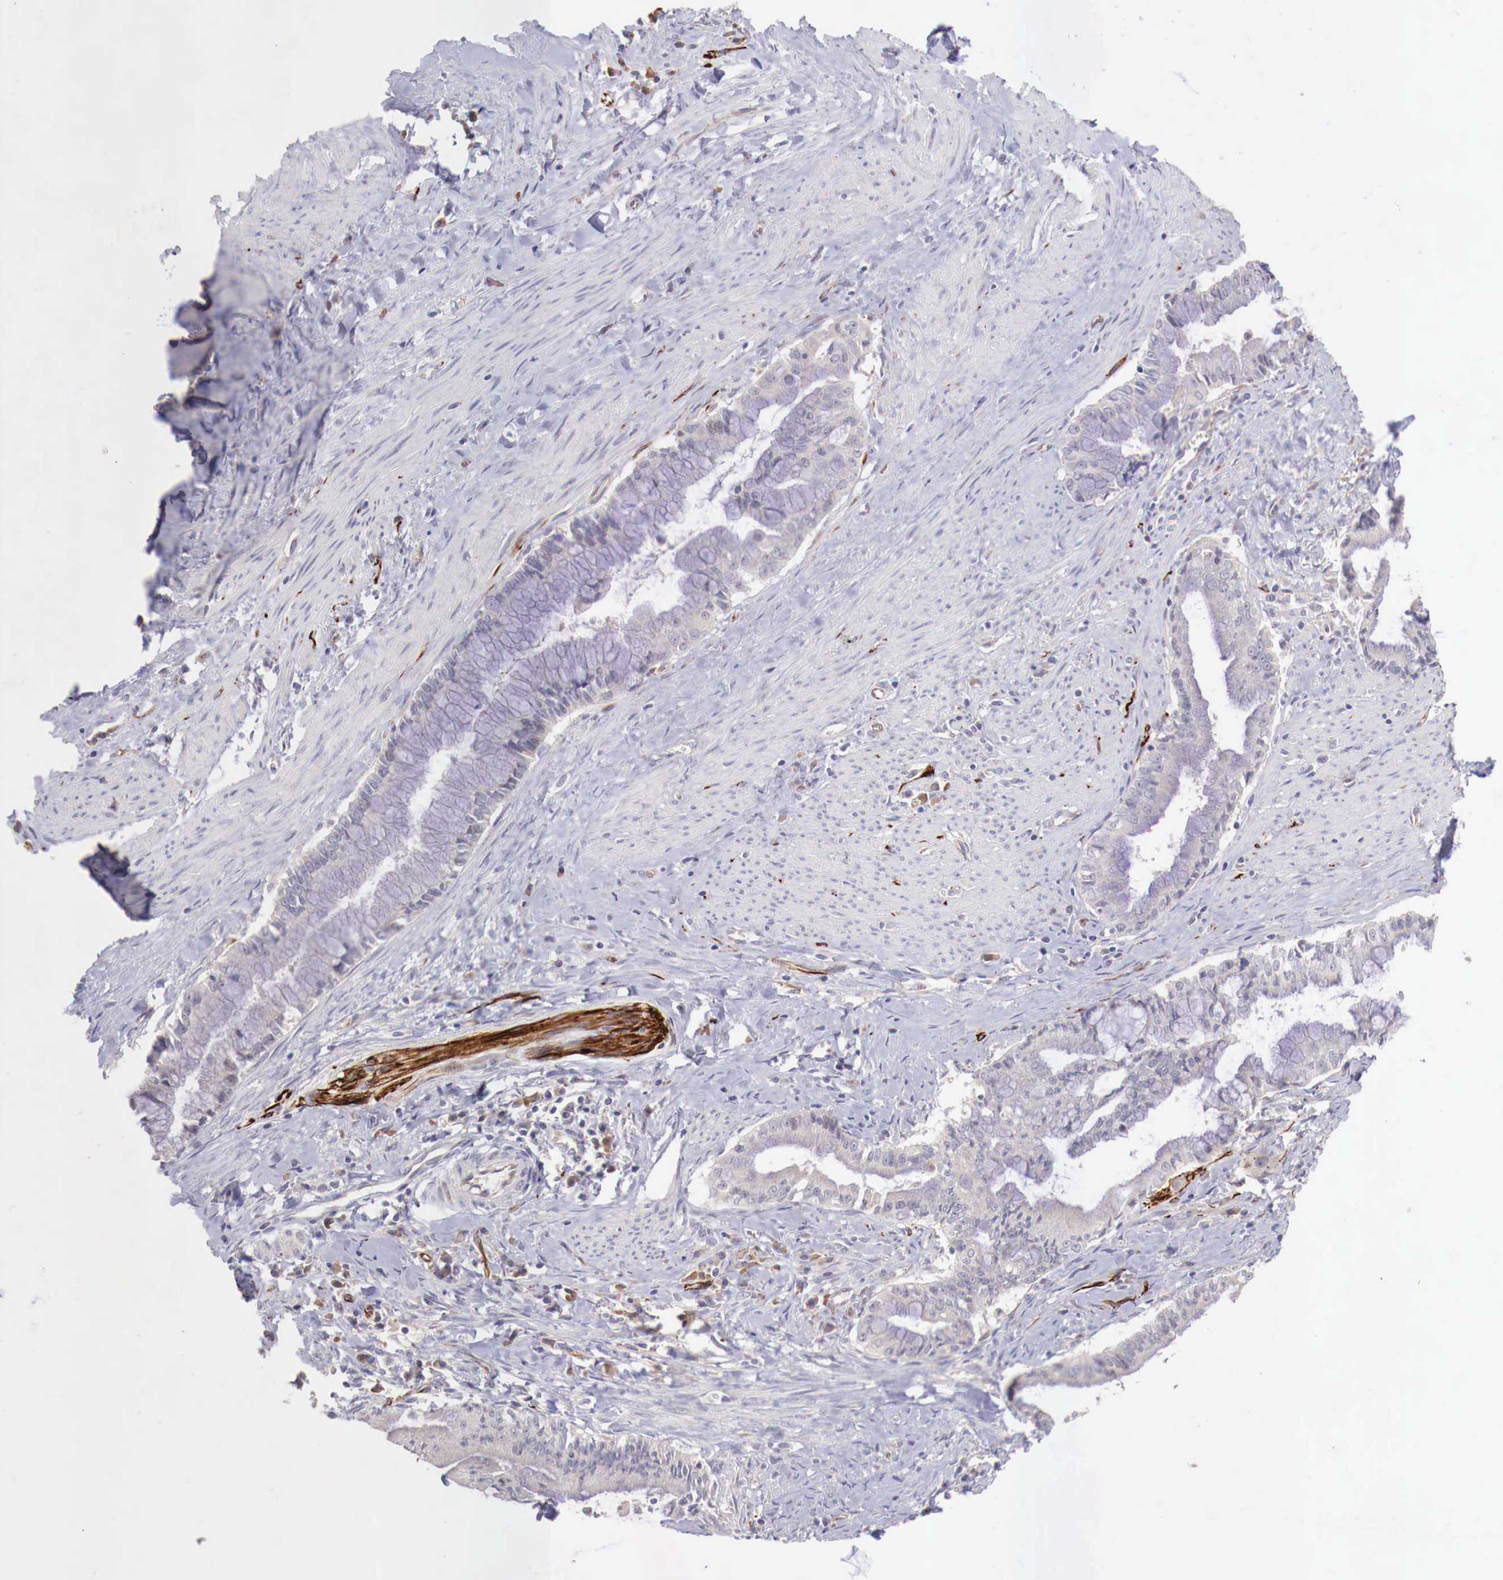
{"staining": {"intensity": "negative", "quantity": "none", "location": "none"}, "tissue": "pancreatic cancer", "cell_type": "Tumor cells", "image_type": "cancer", "snomed": [{"axis": "morphology", "description": "Adenocarcinoma, NOS"}, {"axis": "topography", "description": "Pancreas"}], "caption": "The image exhibits no staining of tumor cells in adenocarcinoma (pancreatic).", "gene": "WT1", "patient": {"sex": "male", "age": 59}}